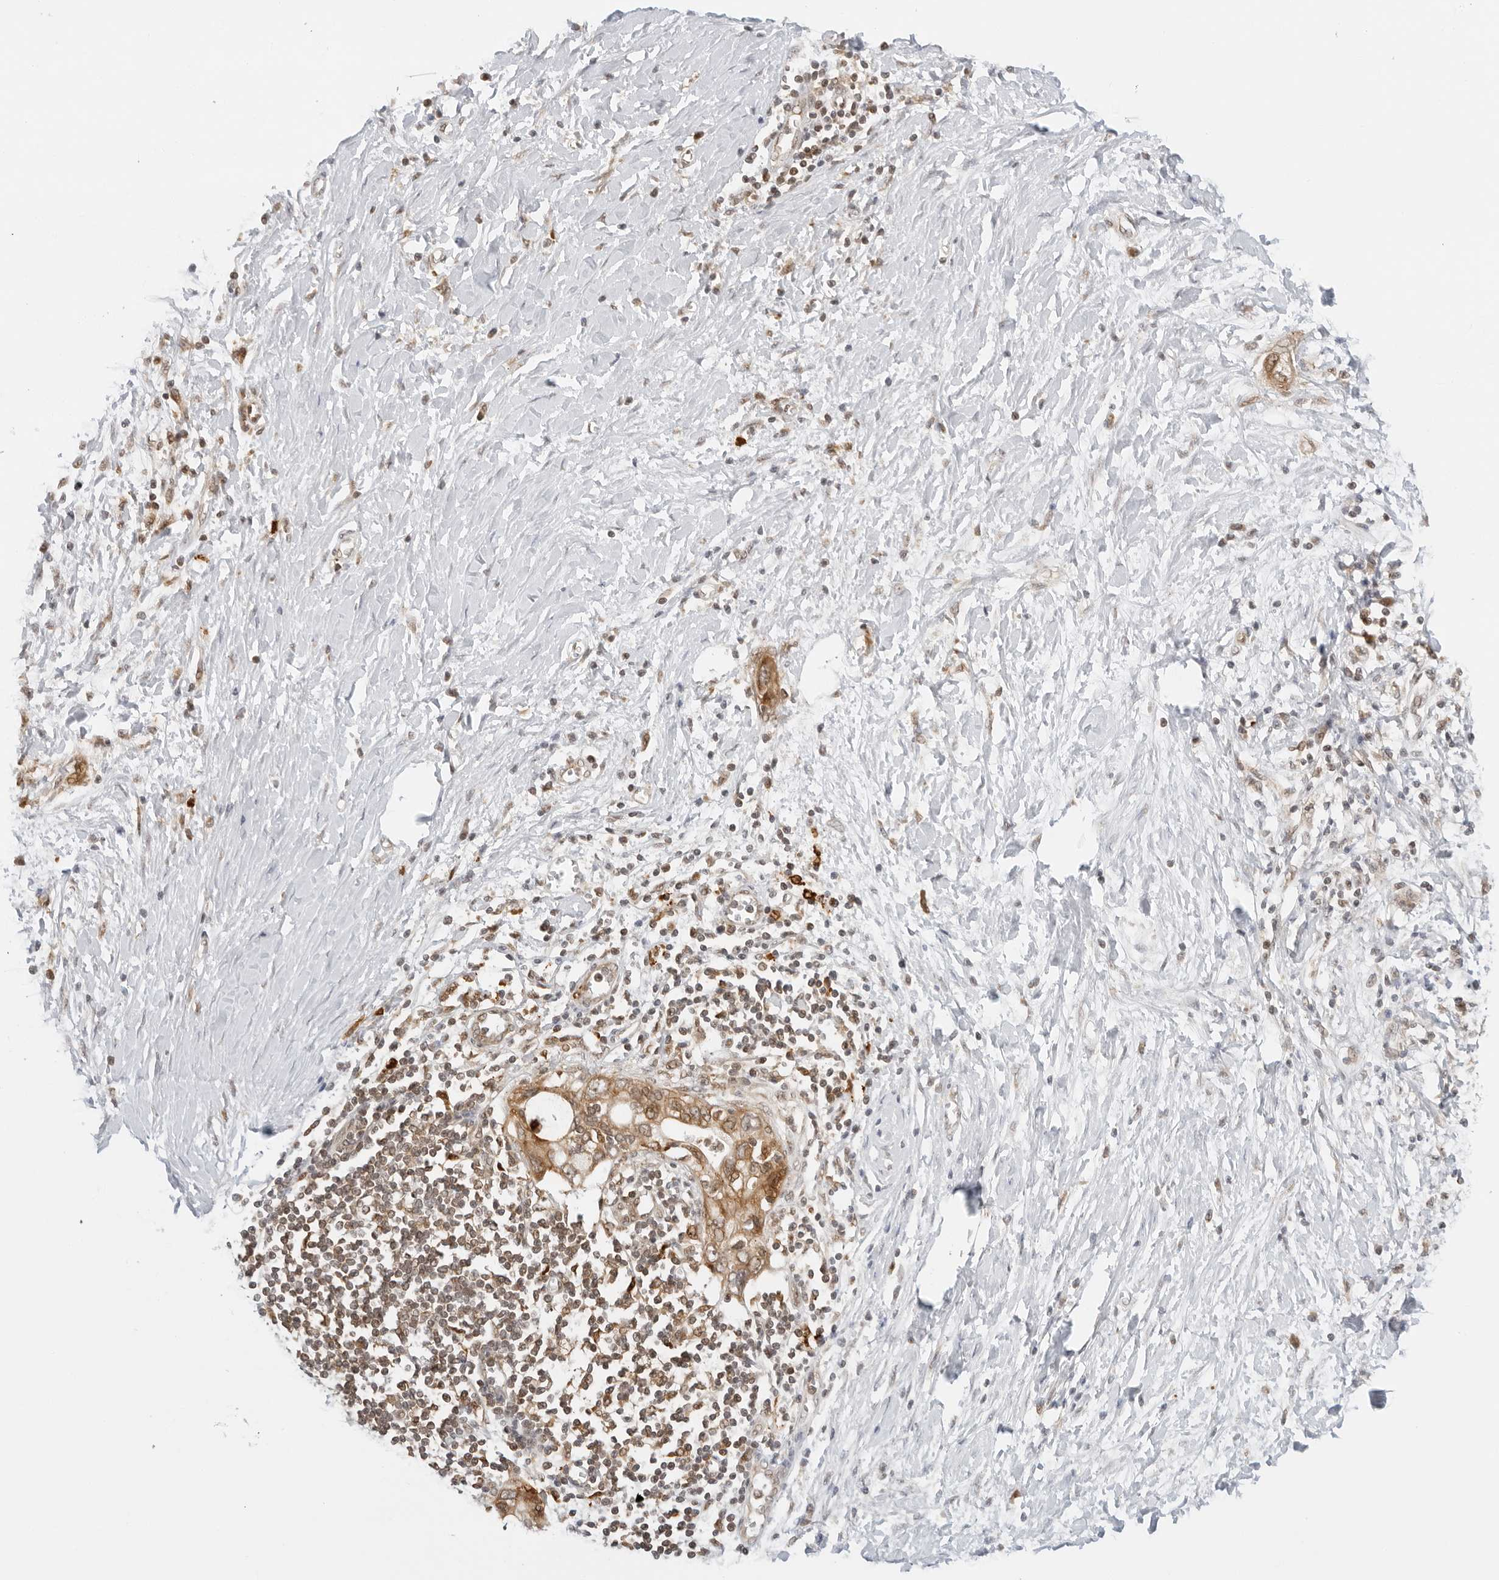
{"staining": {"intensity": "moderate", "quantity": ">75%", "location": "cytoplasmic/membranous"}, "tissue": "pancreatic cancer", "cell_type": "Tumor cells", "image_type": "cancer", "snomed": [{"axis": "morphology", "description": "Normal tissue, NOS"}, {"axis": "morphology", "description": "Adenocarcinoma, NOS"}, {"axis": "topography", "description": "Pancreas"}, {"axis": "topography", "description": "Peripheral nerve tissue"}], "caption": "A brown stain shows moderate cytoplasmic/membranous staining of a protein in pancreatic adenocarcinoma tumor cells. (Brightfield microscopy of DAB IHC at high magnification).", "gene": "RC3H1", "patient": {"sex": "male", "age": 59}}